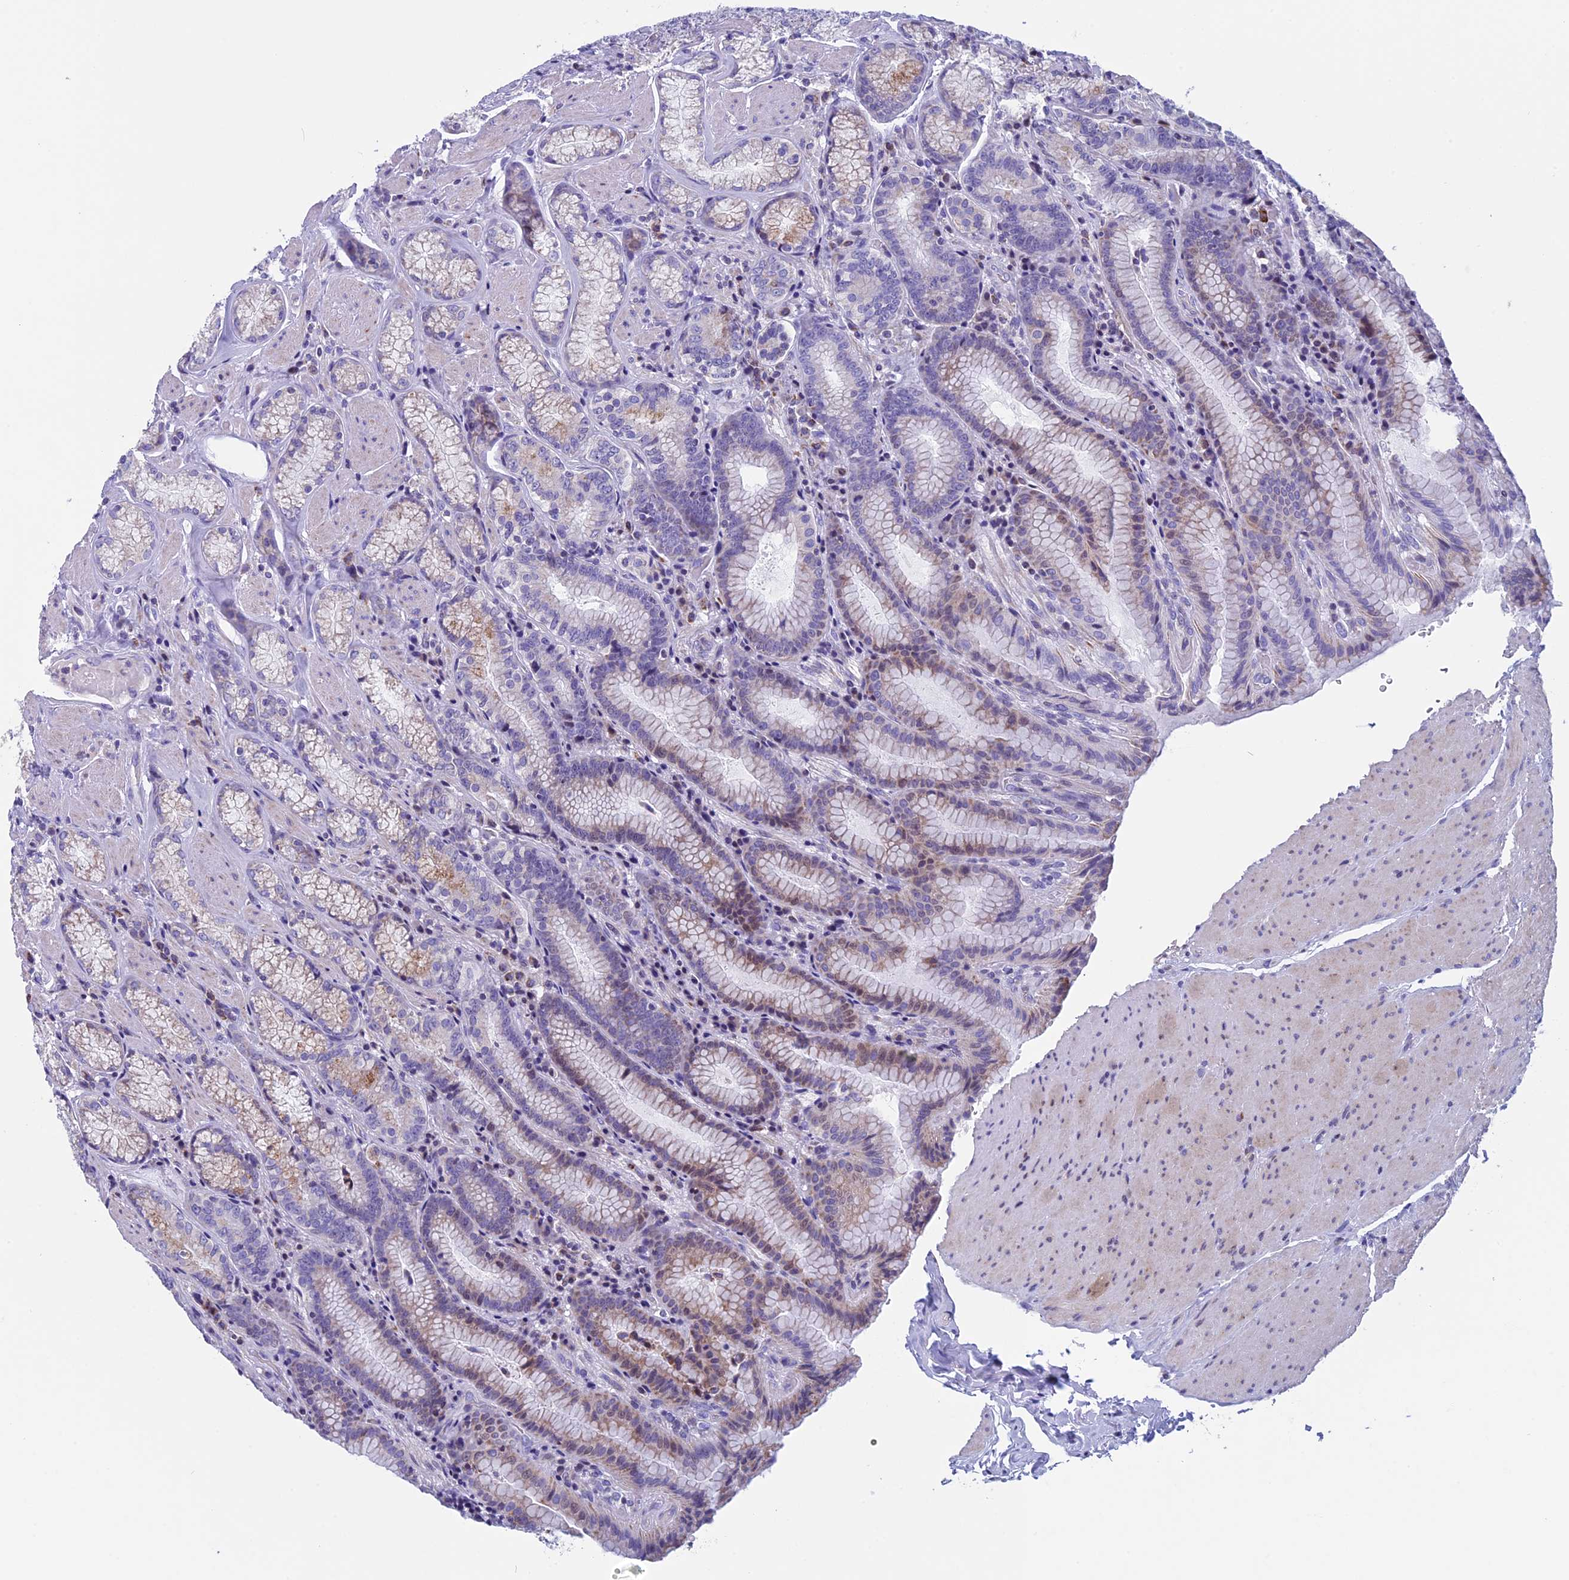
{"staining": {"intensity": "strong", "quantity": "25%-75%", "location": "cytoplasmic/membranous"}, "tissue": "stomach", "cell_type": "Glandular cells", "image_type": "normal", "snomed": [{"axis": "morphology", "description": "Normal tissue, NOS"}, {"axis": "topography", "description": "Stomach, upper"}, {"axis": "topography", "description": "Stomach, lower"}], "caption": "The image exhibits staining of benign stomach, revealing strong cytoplasmic/membranous protein staining (brown color) within glandular cells.", "gene": "ZNF563", "patient": {"sex": "female", "age": 76}}